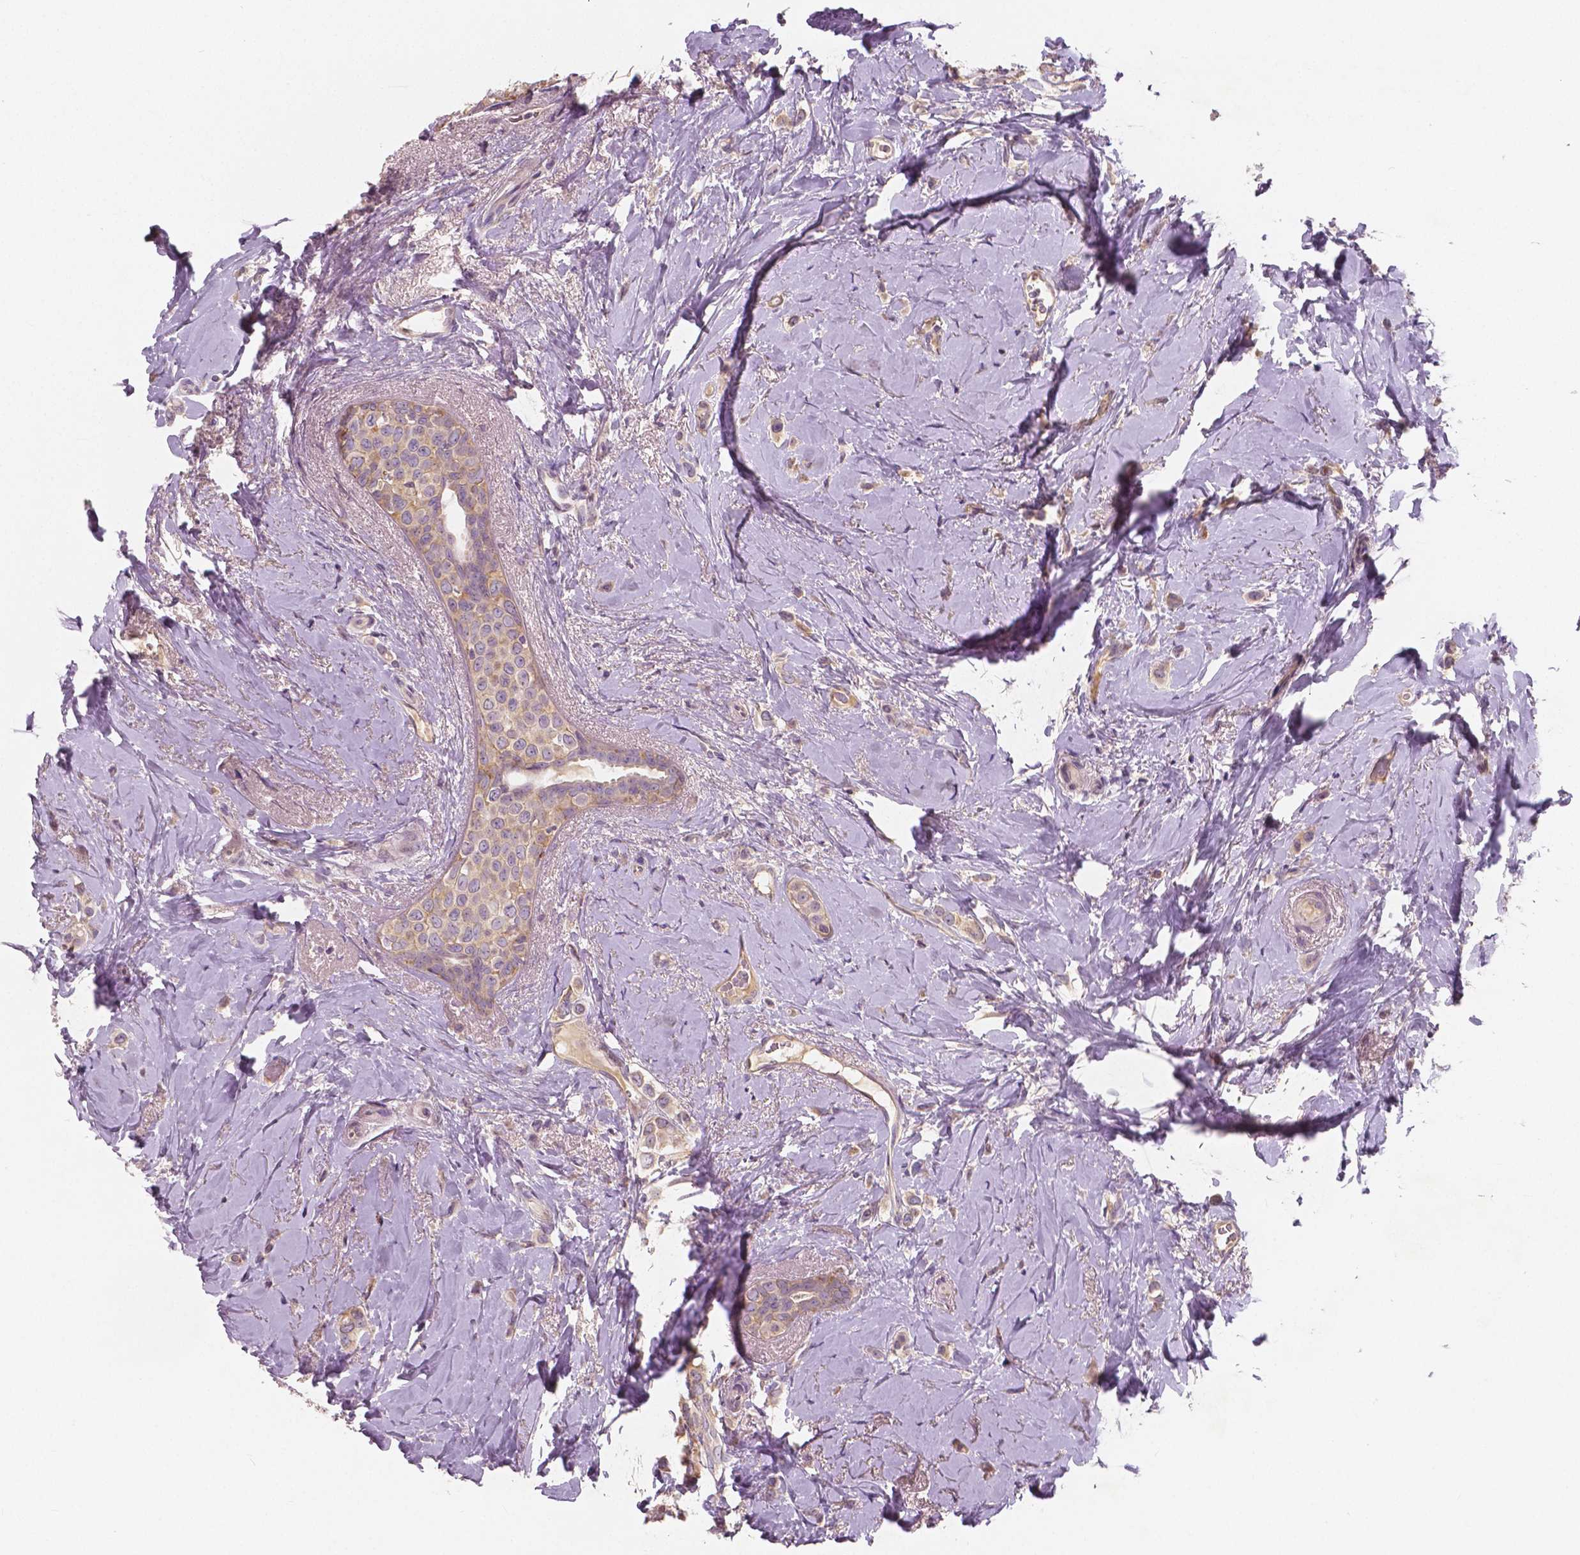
{"staining": {"intensity": "weak", "quantity": ">75%", "location": "cytoplasmic/membranous"}, "tissue": "breast cancer", "cell_type": "Tumor cells", "image_type": "cancer", "snomed": [{"axis": "morphology", "description": "Lobular carcinoma"}, {"axis": "topography", "description": "Breast"}], "caption": "Human breast cancer (lobular carcinoma) stained with a protein marker shows weak staining in tumor cells.", "gene": "LSM14B", "patient": {"sex": "female", "age": 66}}